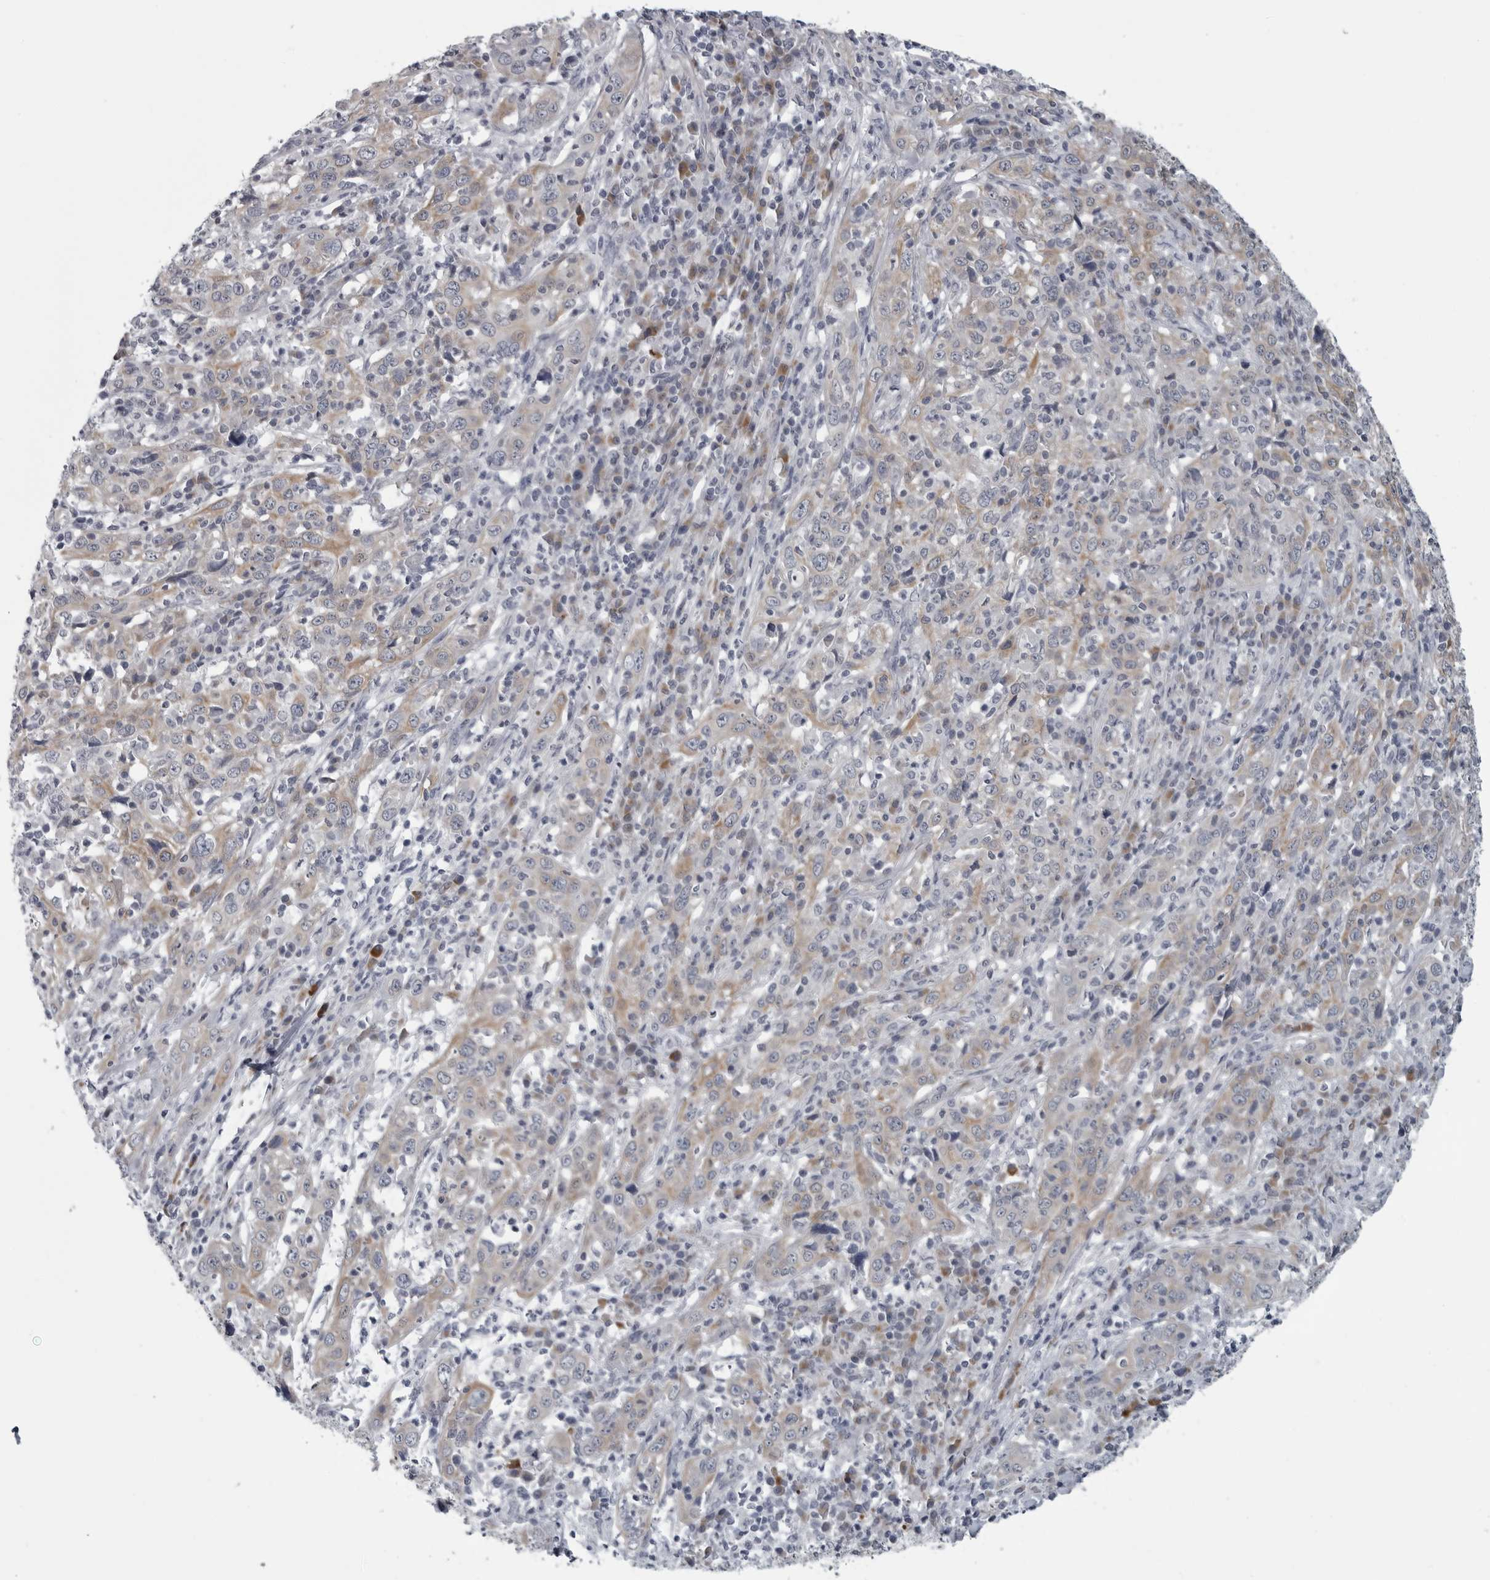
{"staining": {"intensity": "weak", "quantity": "<25%", "location": "cytoplasmic/membranous"}, "tissue": "cervical cancer", "cell_type": "Tumor cells", "image_type": "cancer", "snomed": [{"axis": "morphology", "description": "Squamous cell carcinoma, NOS"}, {"axis": "topography", "description": "Cervix"}], "caption": "Tumor cells show no significant protein staining in squamous cell carcinoma (cervical).", "gene": "MYOC", "patient": {"sex": "female", "age": 46}}